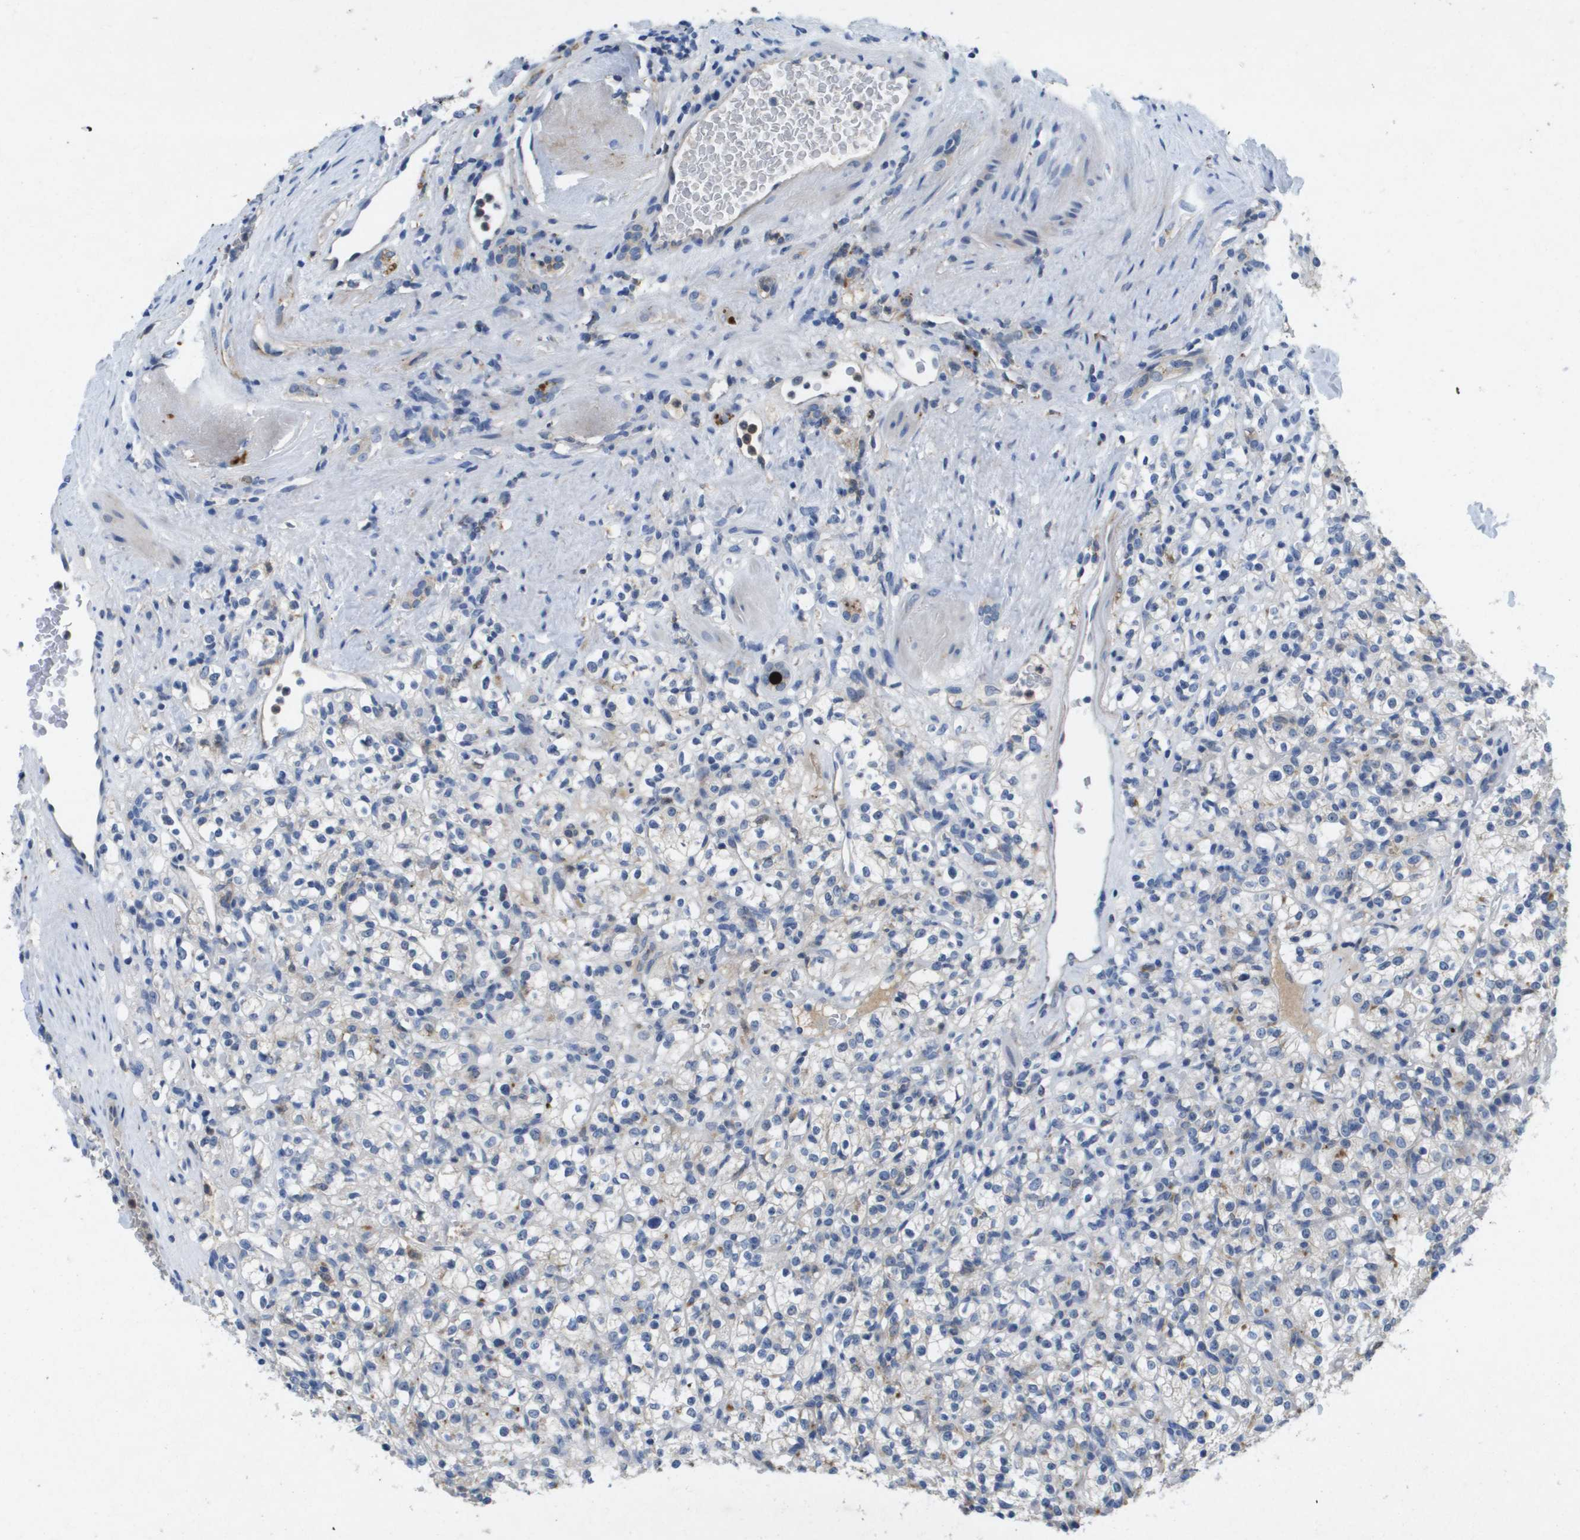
{"staining": {"intensity": "negative", "quantity": "none", "location": "none"}, "tissue": "renal cancer", "cell_type": "Tumor cells", "image_type": "cancer", "snomed": [{"axis": "morphology", "description": "Normal tissue, NOS"}, {"axis": "morphology", "description": "Adenocarcinoma, NOS"}, {"axis": "topography", "description": "Kidney"}], "caption": "There is no significant expression in tumor cells of renal adenocarcinoma.", "gene": "LIPG", "patient": {"sex": "female", "age": 72}}